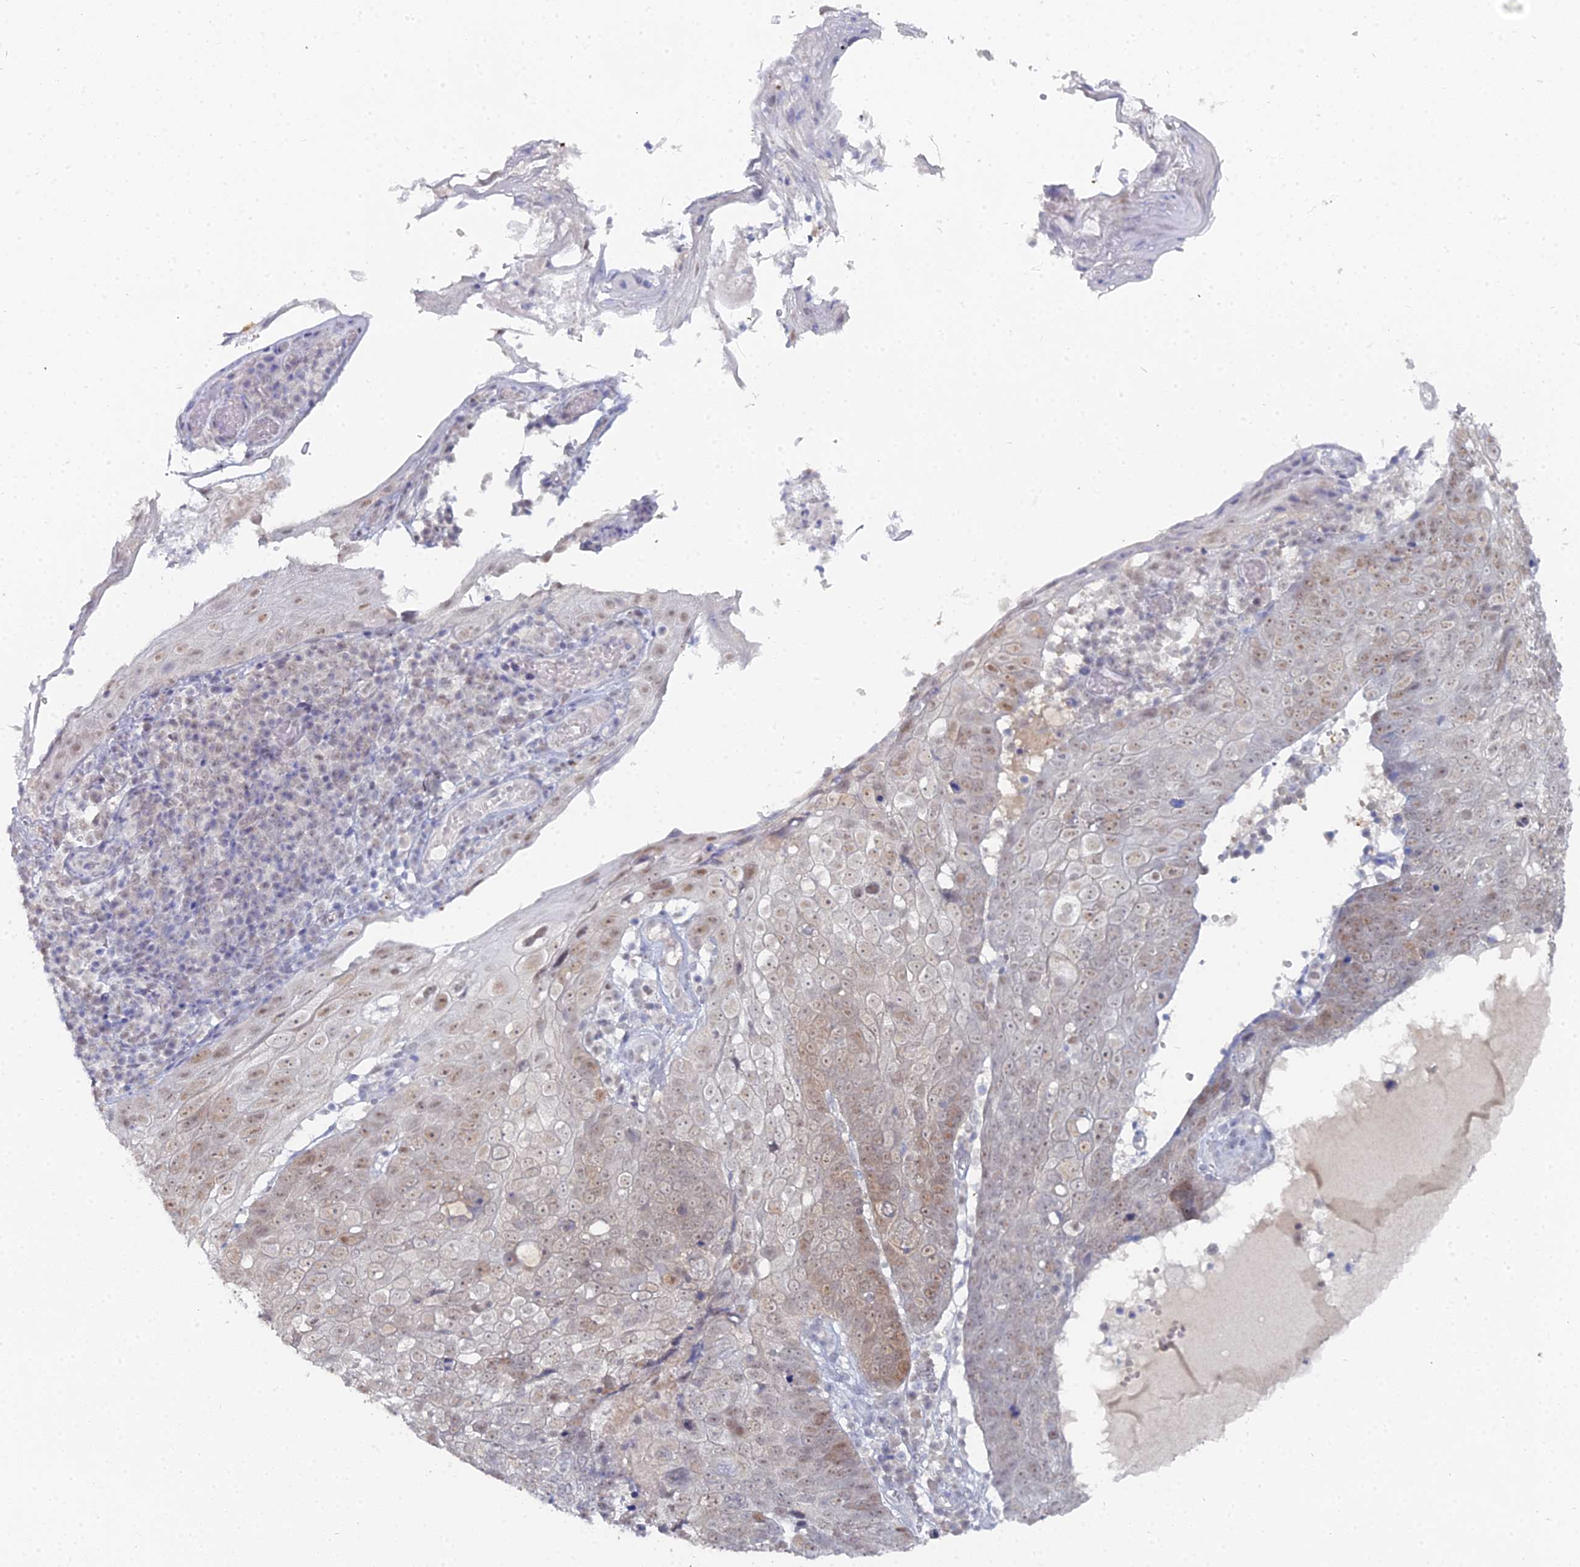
{"staining": {"intensity": "weak", "quantity": "25%-75%", "location": "cytoplasmic/membranous,nuclear"}, "tissue": "skin cancer", "cell_type": "Tumor cells", "image_type": "cancer", "snomed": [{"axis": "morphology", "description": "Squamous cell carcinoma, NOS"}, {"axis": "topography", "description": "Skin"}], "caption": "Protein staining of skin squamous cell carcinoma tissue shows weak cytoplasmic/membranous and nuclear staining in about 25%-75% of tumor cells. (brown staining indicates protein expression, while blue staining denotes nuclei).", "gene": "THAP4", "patient": {"sex": "male", "age": 71}}